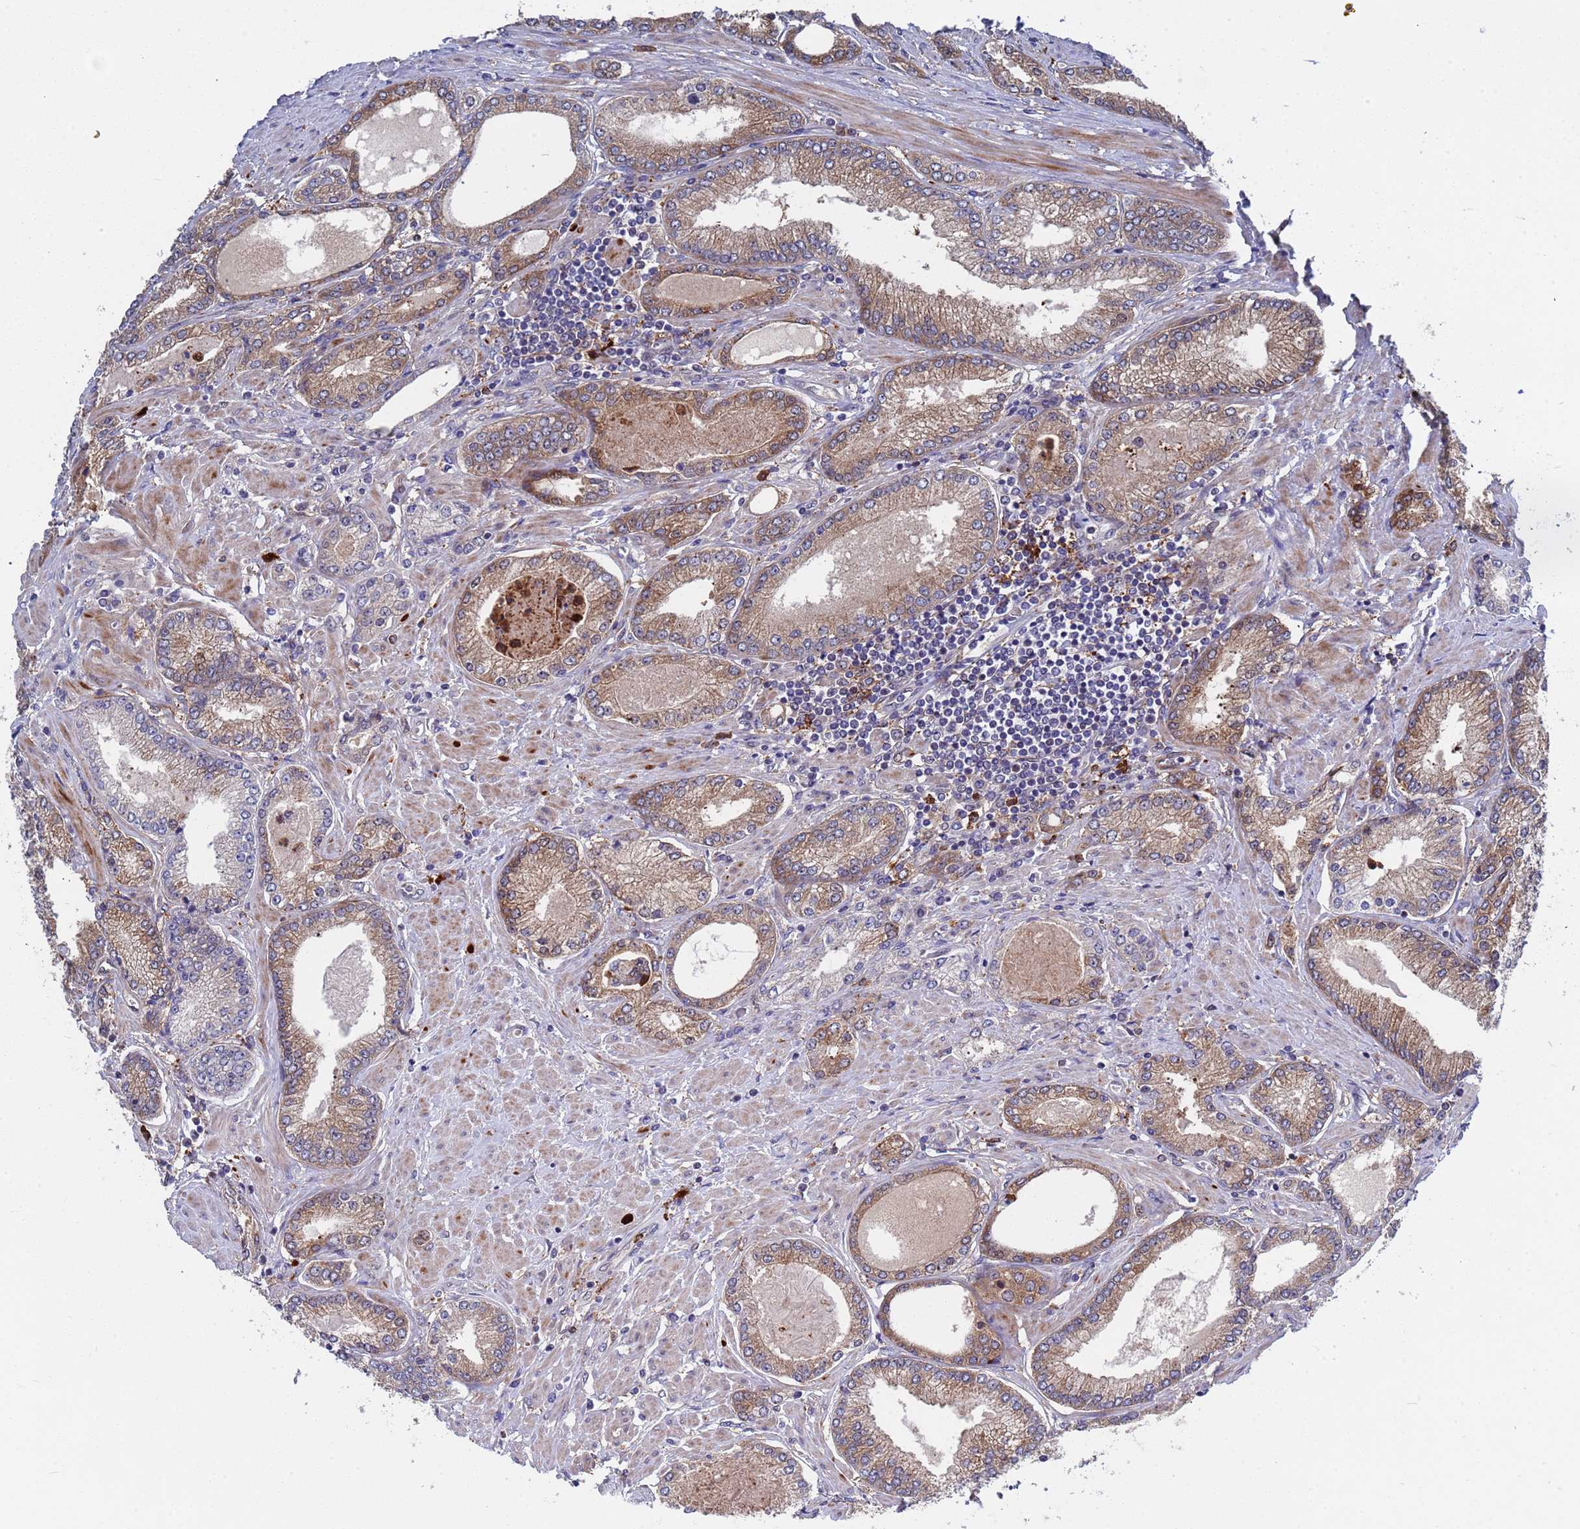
{"staining": {"intensity": "moderate", "quantity": "25%-75%", "location": "cytoplasmic/membranous"}, "tissue": "prostate cancer", "cell_type": "Tumor cells", "image_type": "cancer", "snomed": [{"axis": "morphology", "description": "Adenocarcinoma, High grade"}, {"axis": "topography", "description": "Prostate"}], "caption": "Immunohistochemical staining of human prostate cancer (adenocarcinoma (high-grade)) shows moderate cytoplasmic/membranous protein positivity in about 25%-75% of tumor cells.", "gene": "TMBIM6", "patient": {"sex": "male", "age": 66}}